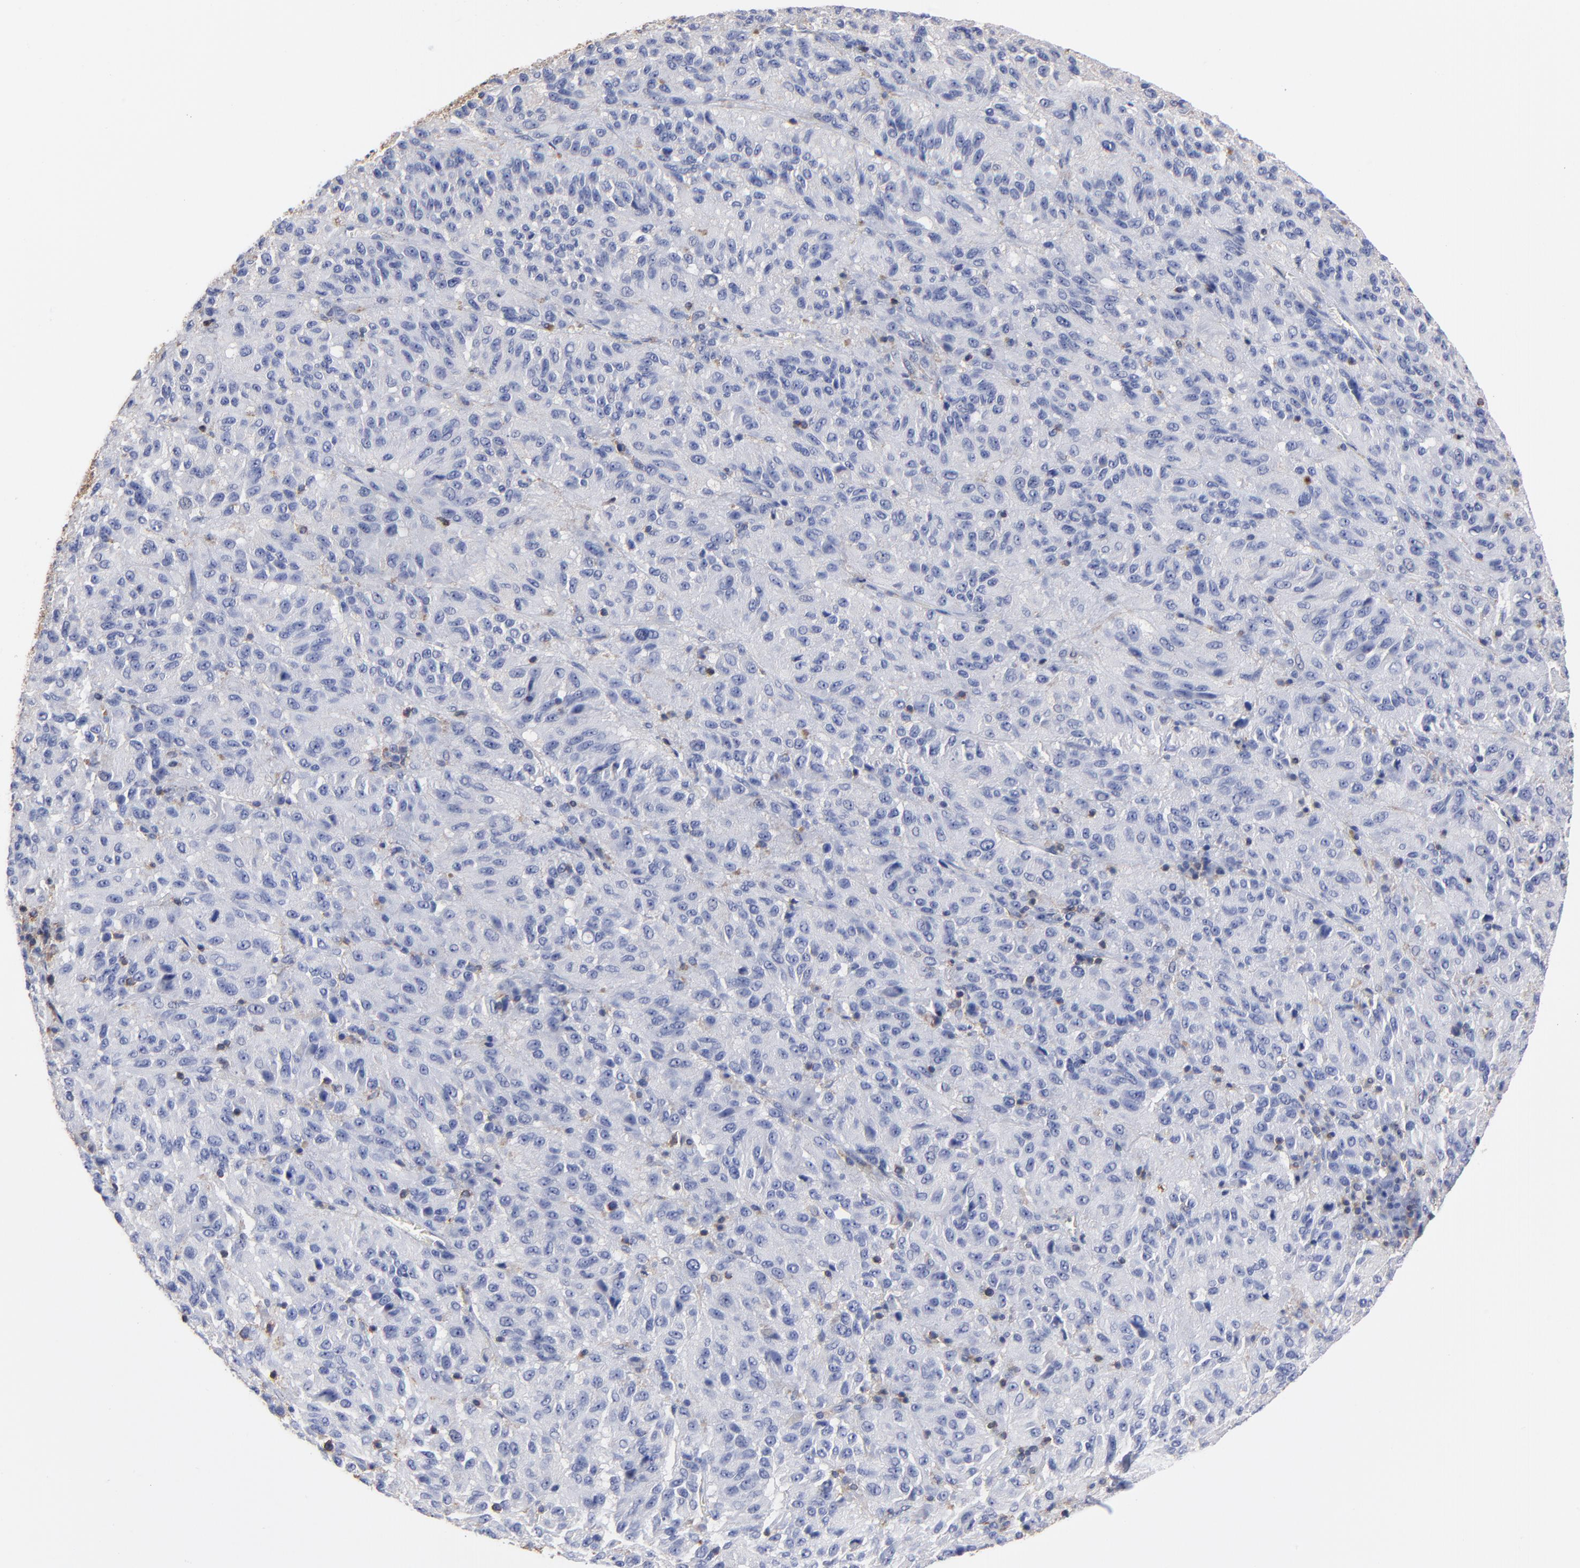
{"staining": {"intensity": "negative", "quantity": "none", "location": "none"}, "tissue": "melanoma", "cell_type": "Tumor cells", "image_type": "cancer", "snomed": [{"axis": "morphology", "description": "Malignant melanoma, Metastatic site"}, {"axis": "topography", "description": "Lung"}], "caption": "Photomicrograph shows no significant protein positivity in tumor cells of melanoma.", "gene": "ASL", "patient": {"sex": "male", "age": 64}}